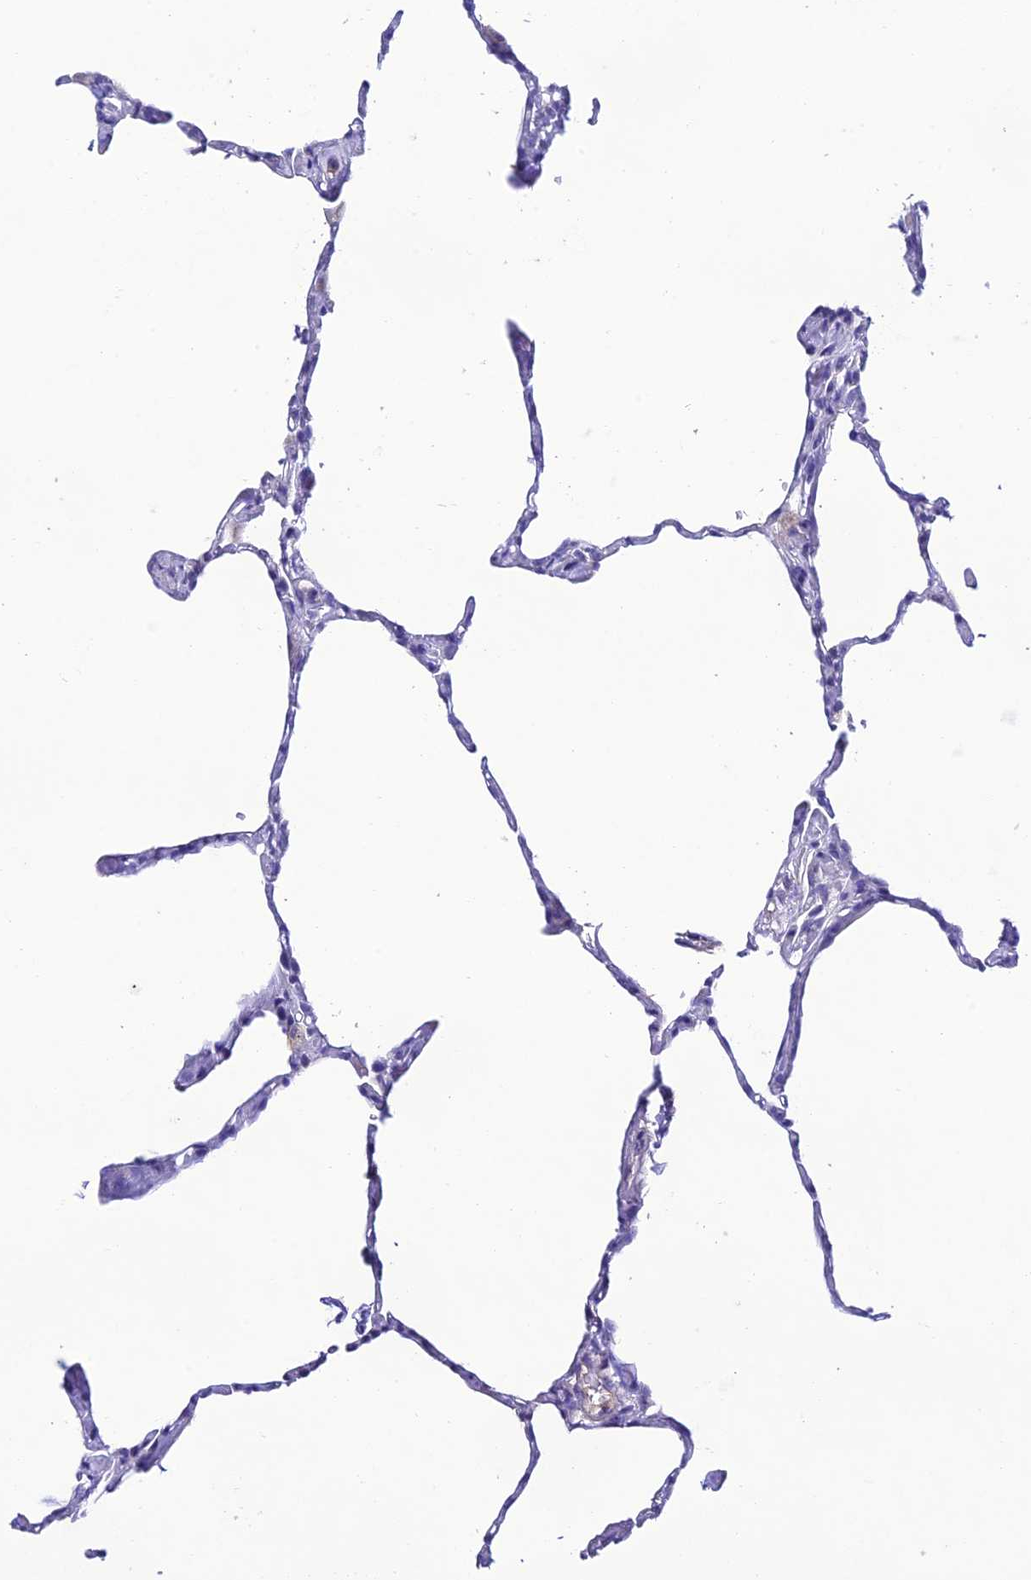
{"staining": {"intensity": "negative", "quantity": "none", "location": "none"}, "tissue": "lung", "cell_type": "Alveolar cells", "image_type": "normal", "snomed": [{"axis": "morphology", "description": "Normal tissue, NOS"}, {"axis": "topography", "description": "Lung"}], "caption": "Immunohistochemistry (IHC) photomicrograph of benign human lung stained for a protein (brown), which demonstrates no positivity in alveolar cells.", "gene": "NLRP6", "patient": {"sex": "male", "age": 65}}